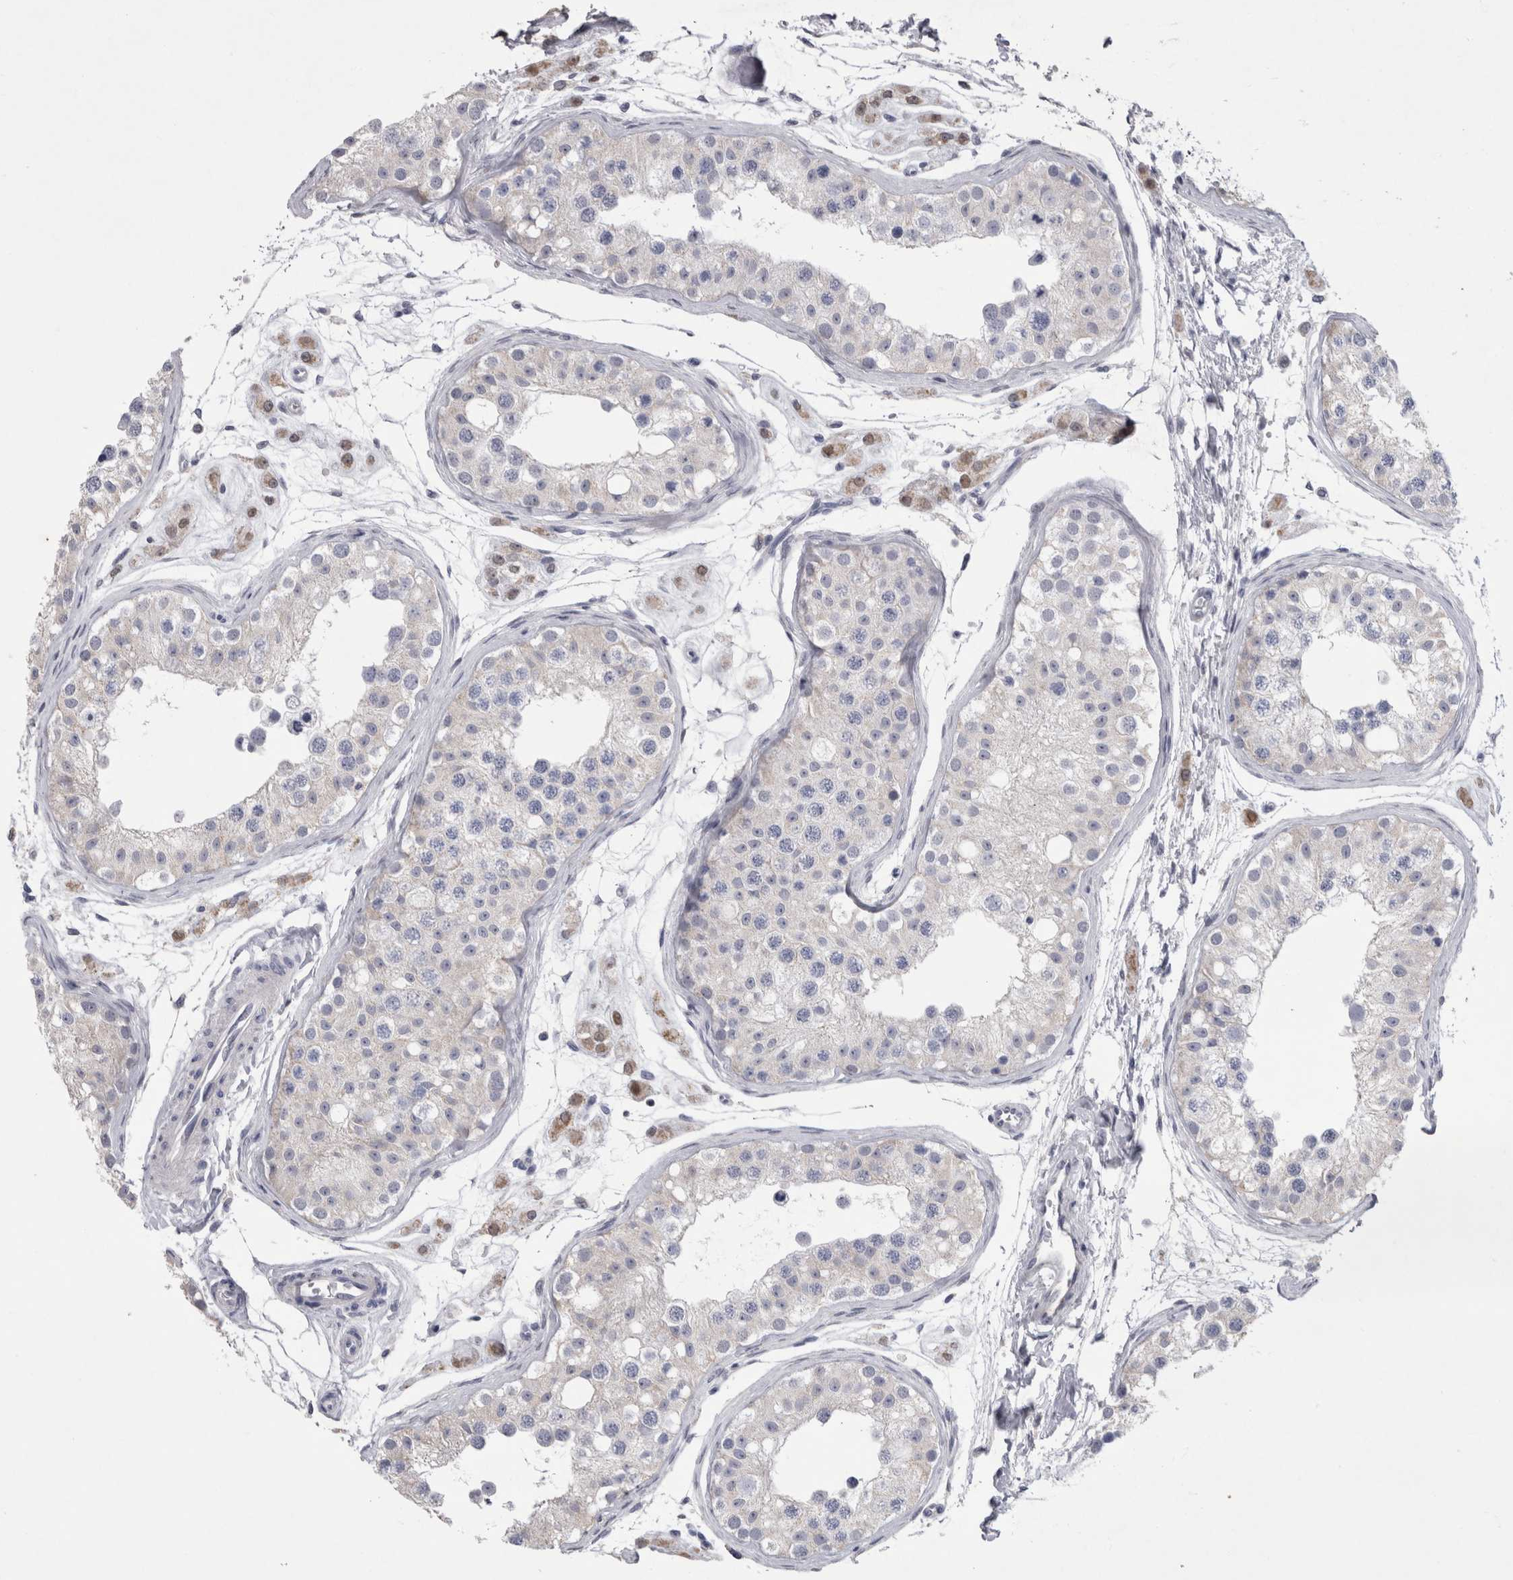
{"staining": {"intensity": "negative", "quantity": "none", "location": "none"}, "tissue": "testis", "cell_type": "Cells in seminiferous ducts", "image_type": "normal", "snomed": [{"axis": "morphology", "description": "Normal tissue, NOS"}, {"axis": "morphology", "description": "Adenocarcinoma, metastatic, NOS"}, {"axis": "topography", "description": "Testis"}], "caption": "DAB immunohistochemical staining of benign testis reveals no significant expression in cells in seminiferous ducts. (IHC, brightfield microscopy, high magnification).", "gene": "AGMAT", "patient": {"sex": "male", "age": 26}}